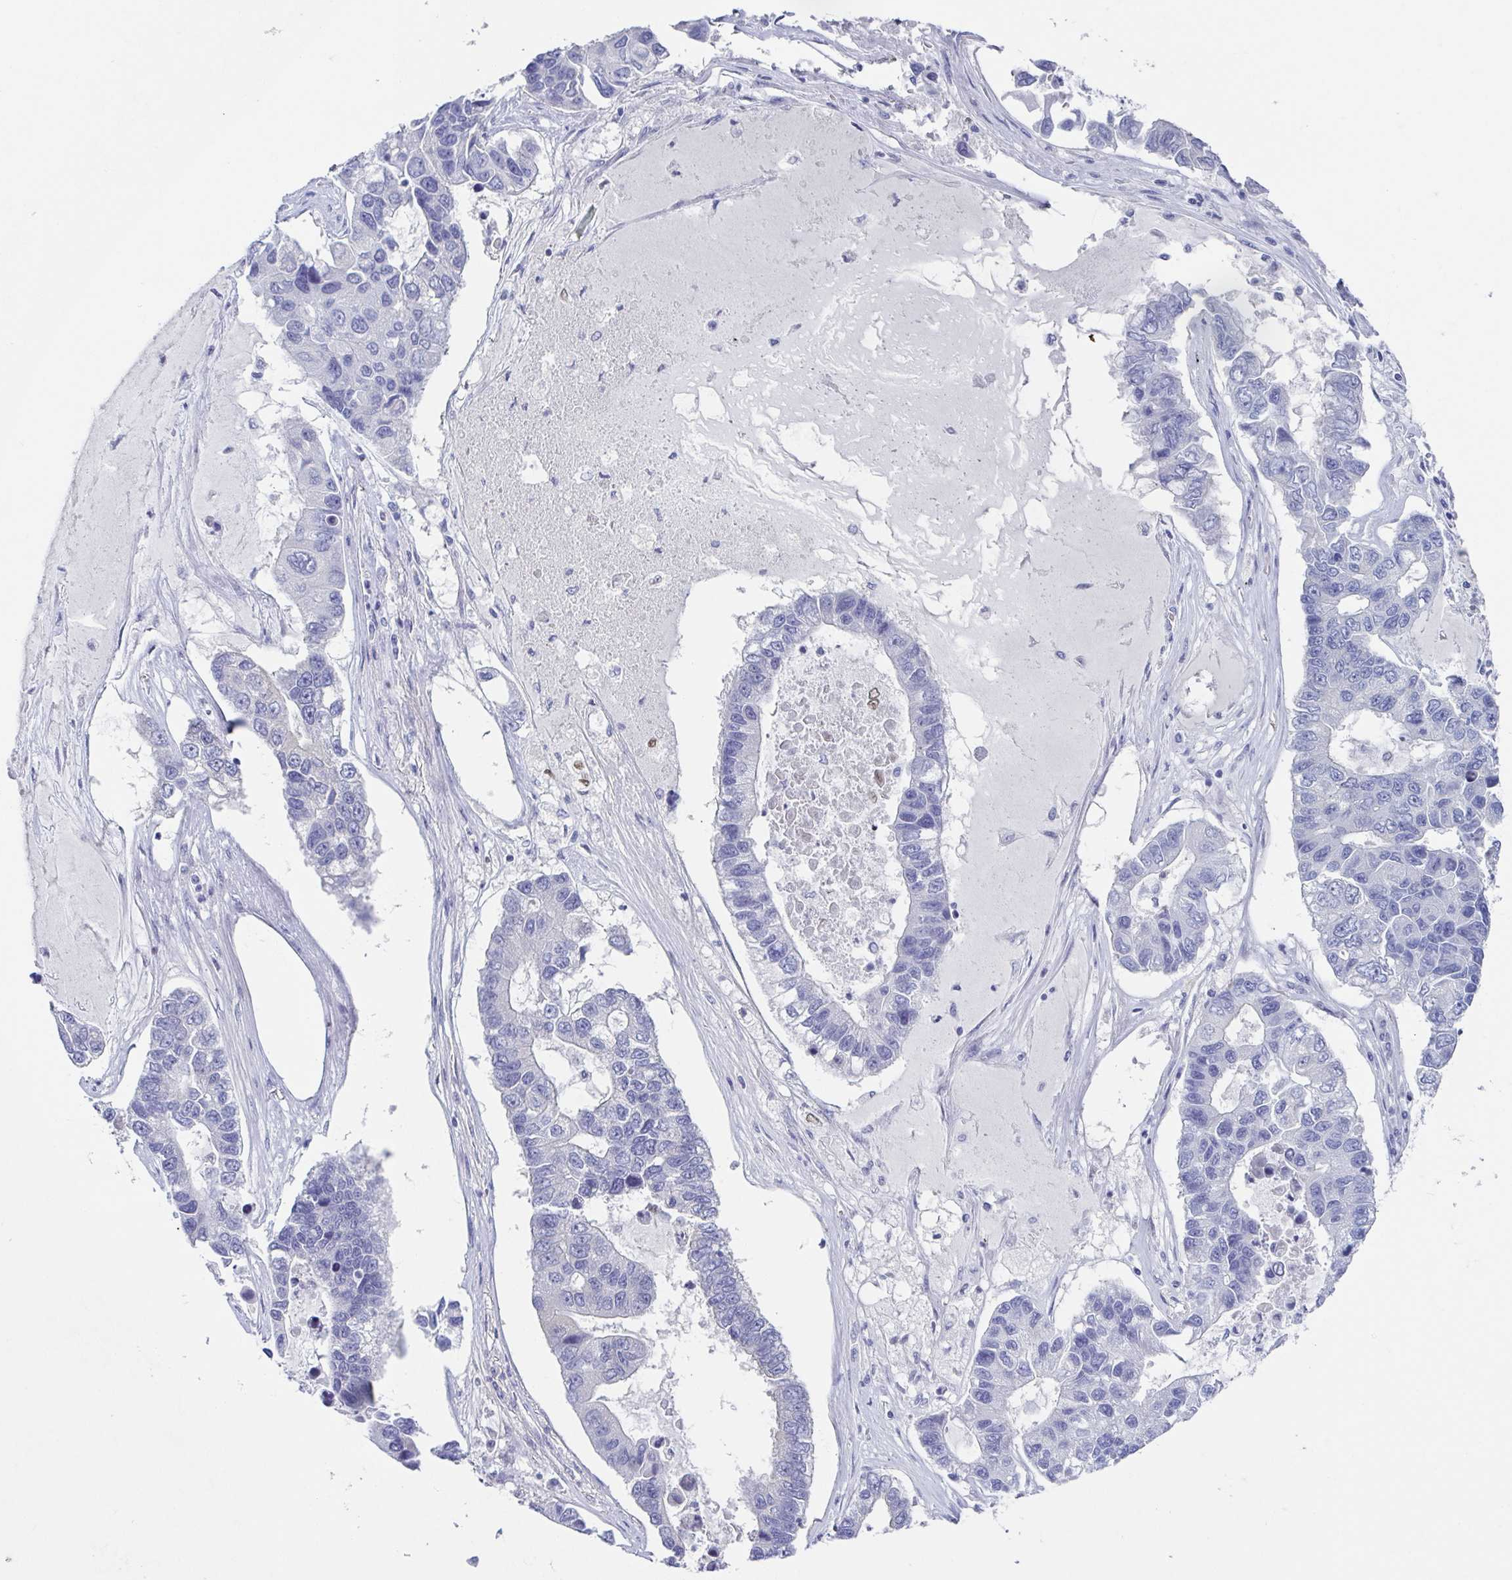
{"staining": {"intensity": "negative", "quantity": "none", "location": "none"}, "tissue": "lung cancer", "cell_type": "Tumor cells", "image_type": "cancer", "snomed": [{"axis": "morphology", "description": "Adenocarcinoma, NOS"}, {"axis": "topography", "description": "Bronchus"}, {"axis": "topography", "description": "Lung"}], "caption": "Photomicrograph shows no significant protein staining in tumor cells of lung cancer (adenocarcinoma).", "gene": "HTR2A", "patient": {"sex": "female", "age": 51}}